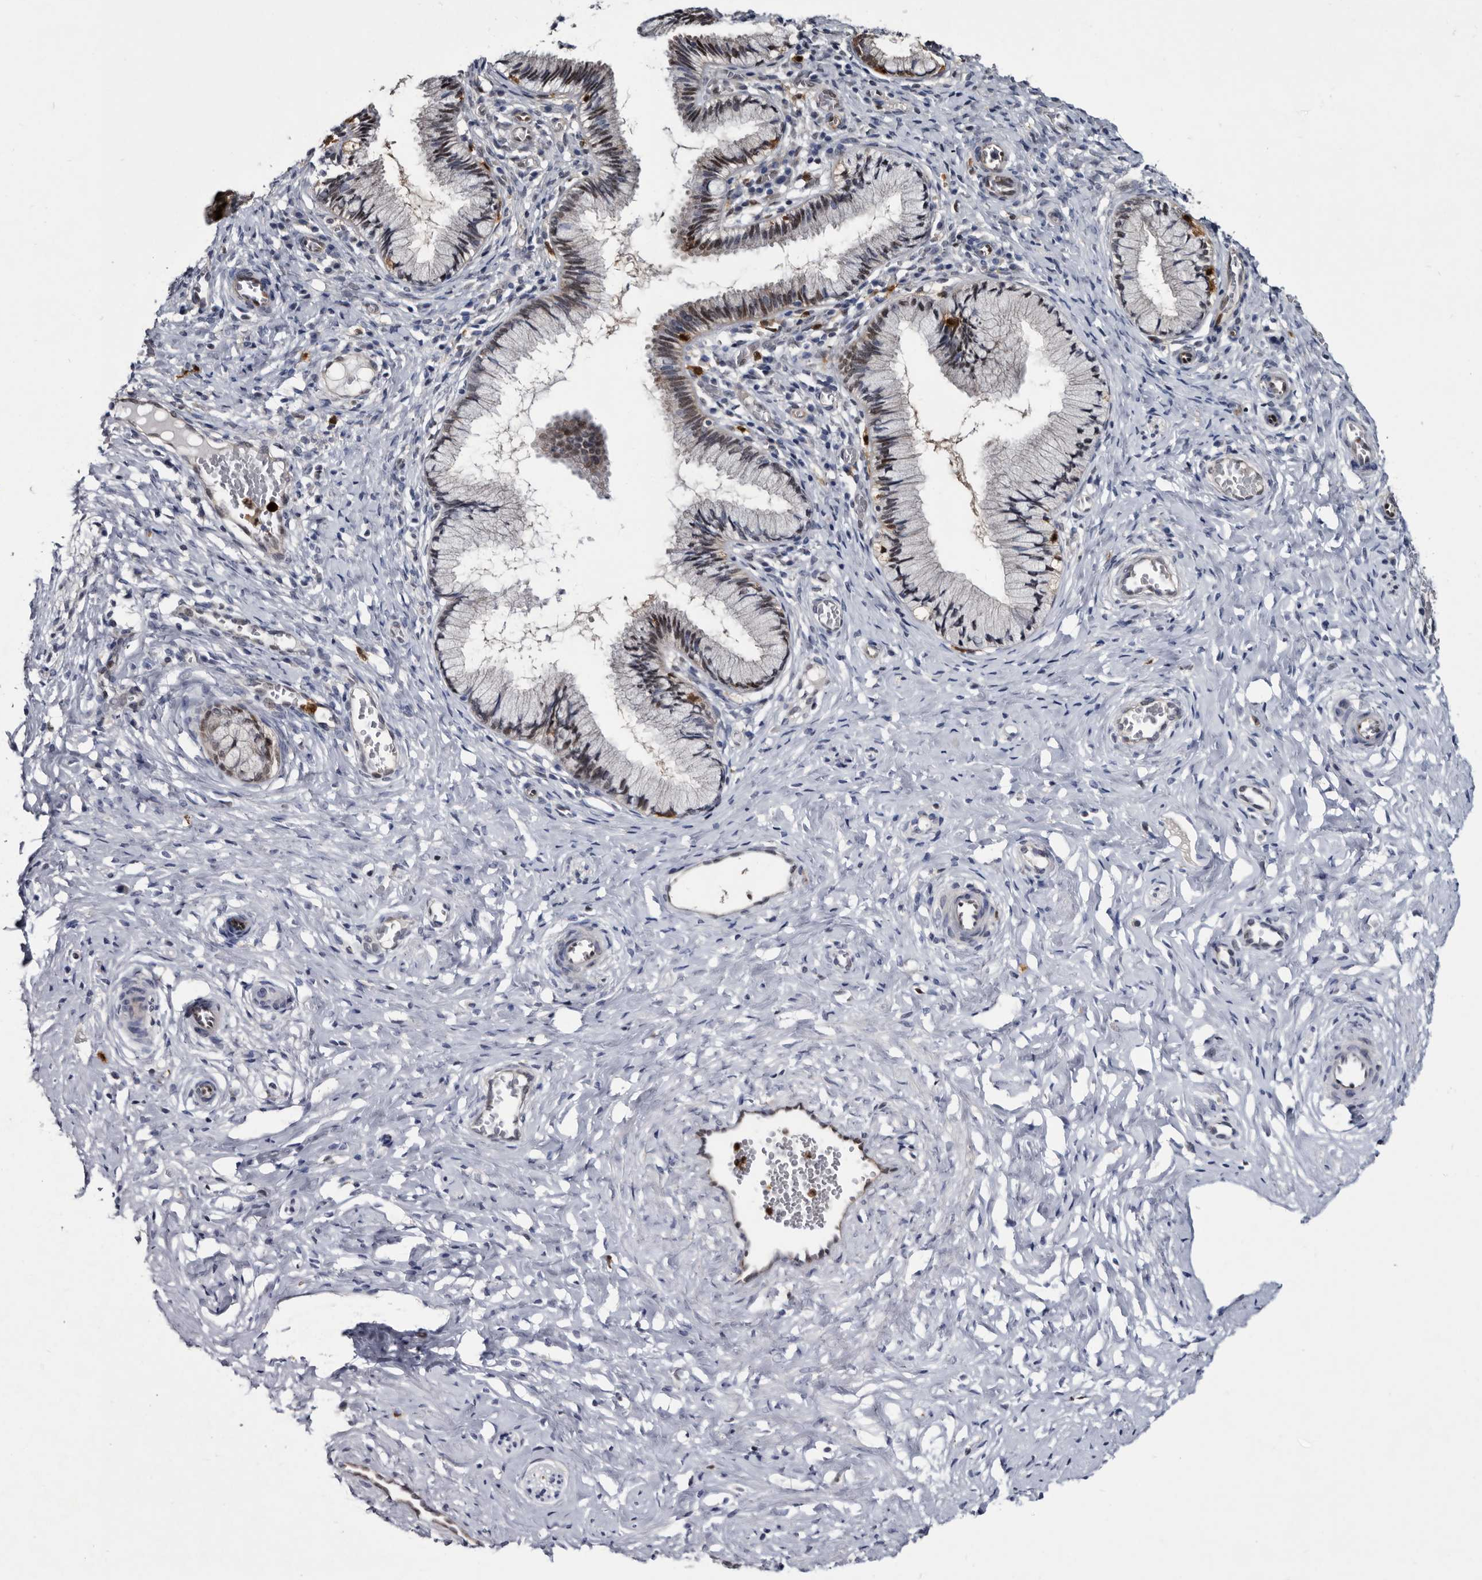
{"staining": {"intensity": "moderate", "quantity": "<25%", "location": "nuclear"}, "tissue": "cervix", "cell_type": "Glandular cells", "image_type": "normal", "snomed": [{"axis": "morphology", "description": "Normal tissue, NOS"}, {"axis": "topography", "description": "Cervix"}], "caption": "A photomicrograph showing moderate nuclear positivity in about <25% of glandular cells in unremarkable cervix, as visualized by brown immunohistochemical staining.", "gene": "SERPINB8", "patient": {"sex": "female", "age": 27}}